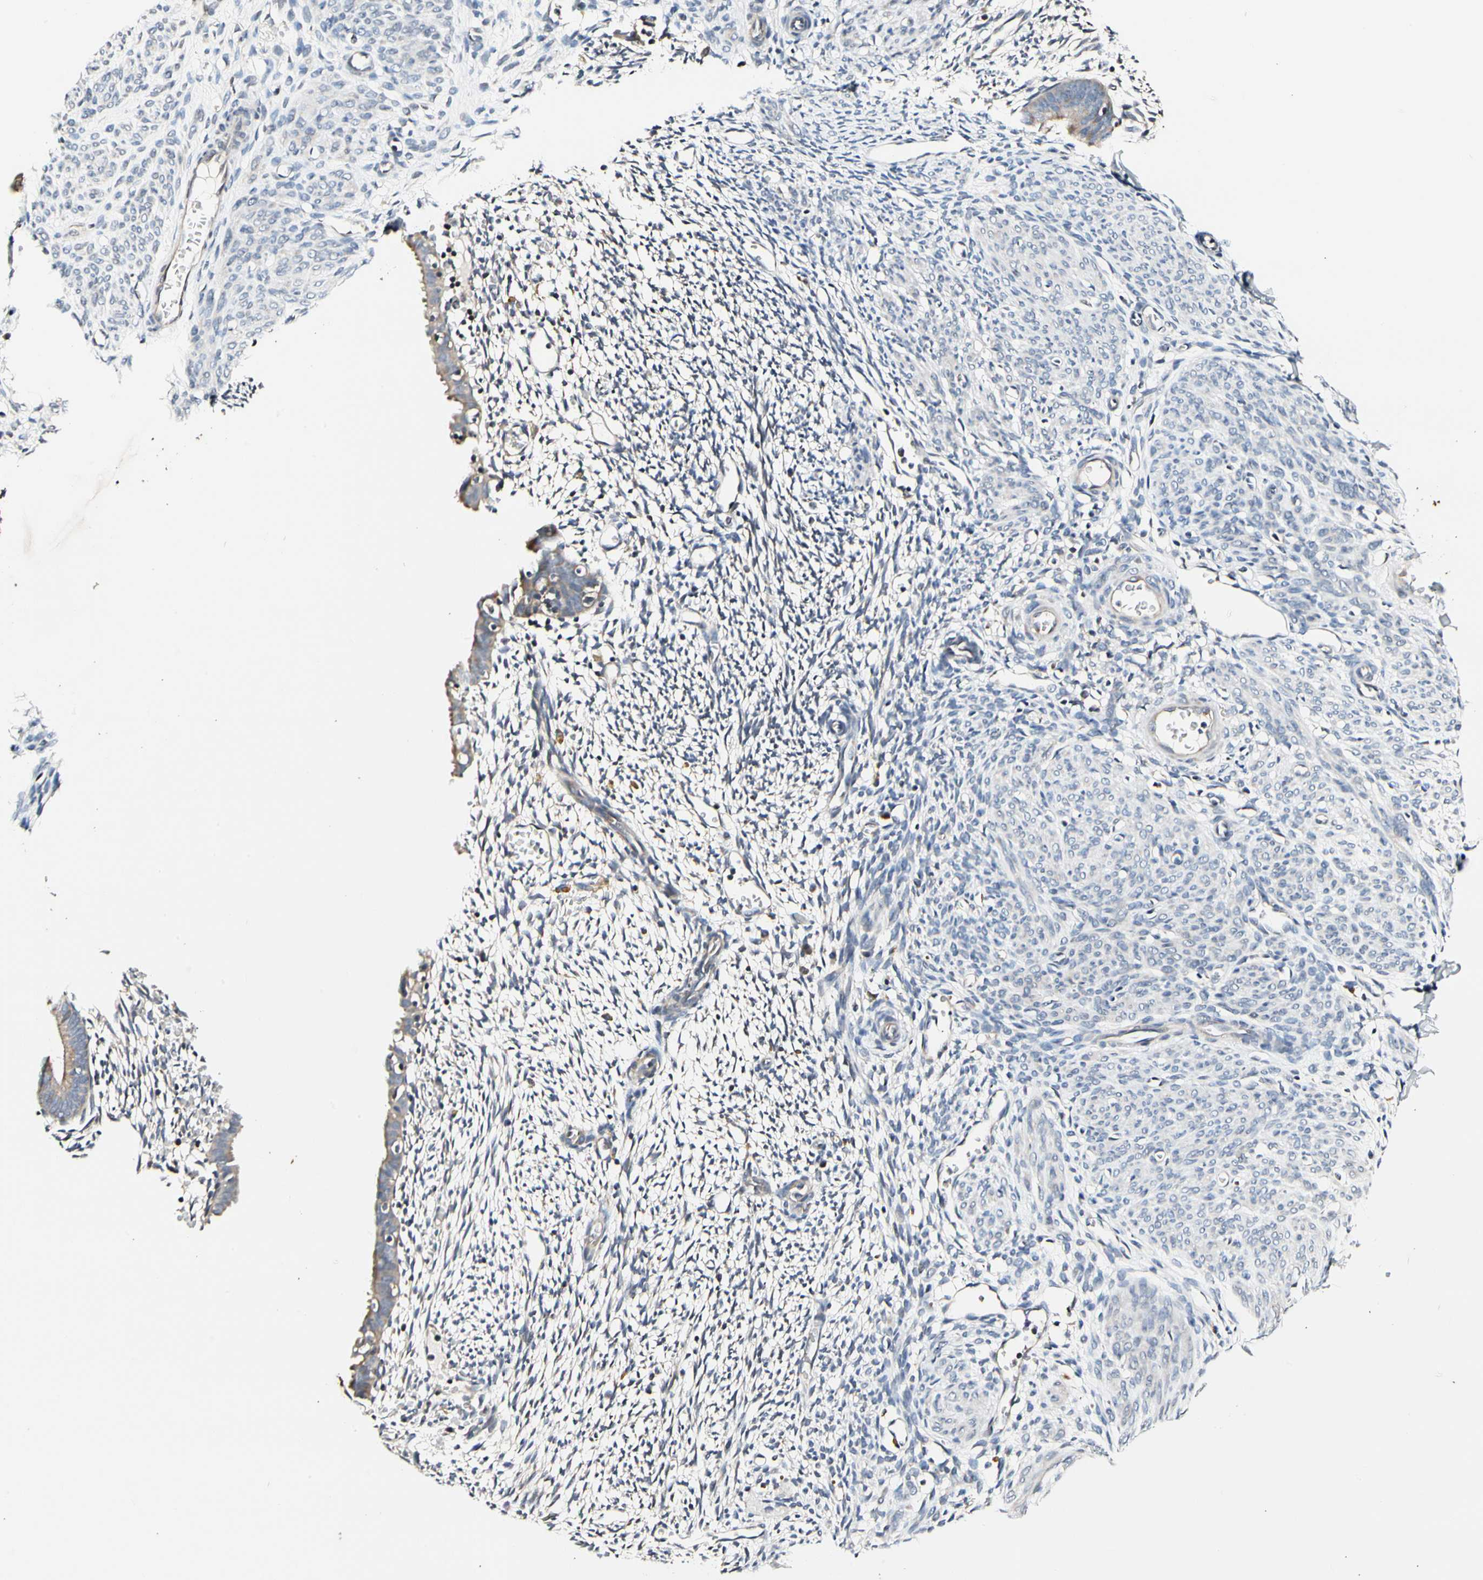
{"staining": {"intensity": "negative", "quantity": "none", "location": "none"}, "tissue": "endometrium", "cell_type": "Cells in endometrial stroma", "image_type": "normal", "snomed": [{"axis": "morphology", "description": "Normal tissue, NOS"}, {"axis": "morphology", "description": "Atrophy, NOS"}, {"axis": "topography", "description": "Uterus"}, {"axis": "topography", "description": "Endometrium"}], "caption": "A high-resolution histopathology image shows immunohistochemistry staining of normal endometrium, which exhibits no significant positivity in cells in endometrial stroma.", "gene": "SOX30", "patient": {"sex": "female", "age": 68}}